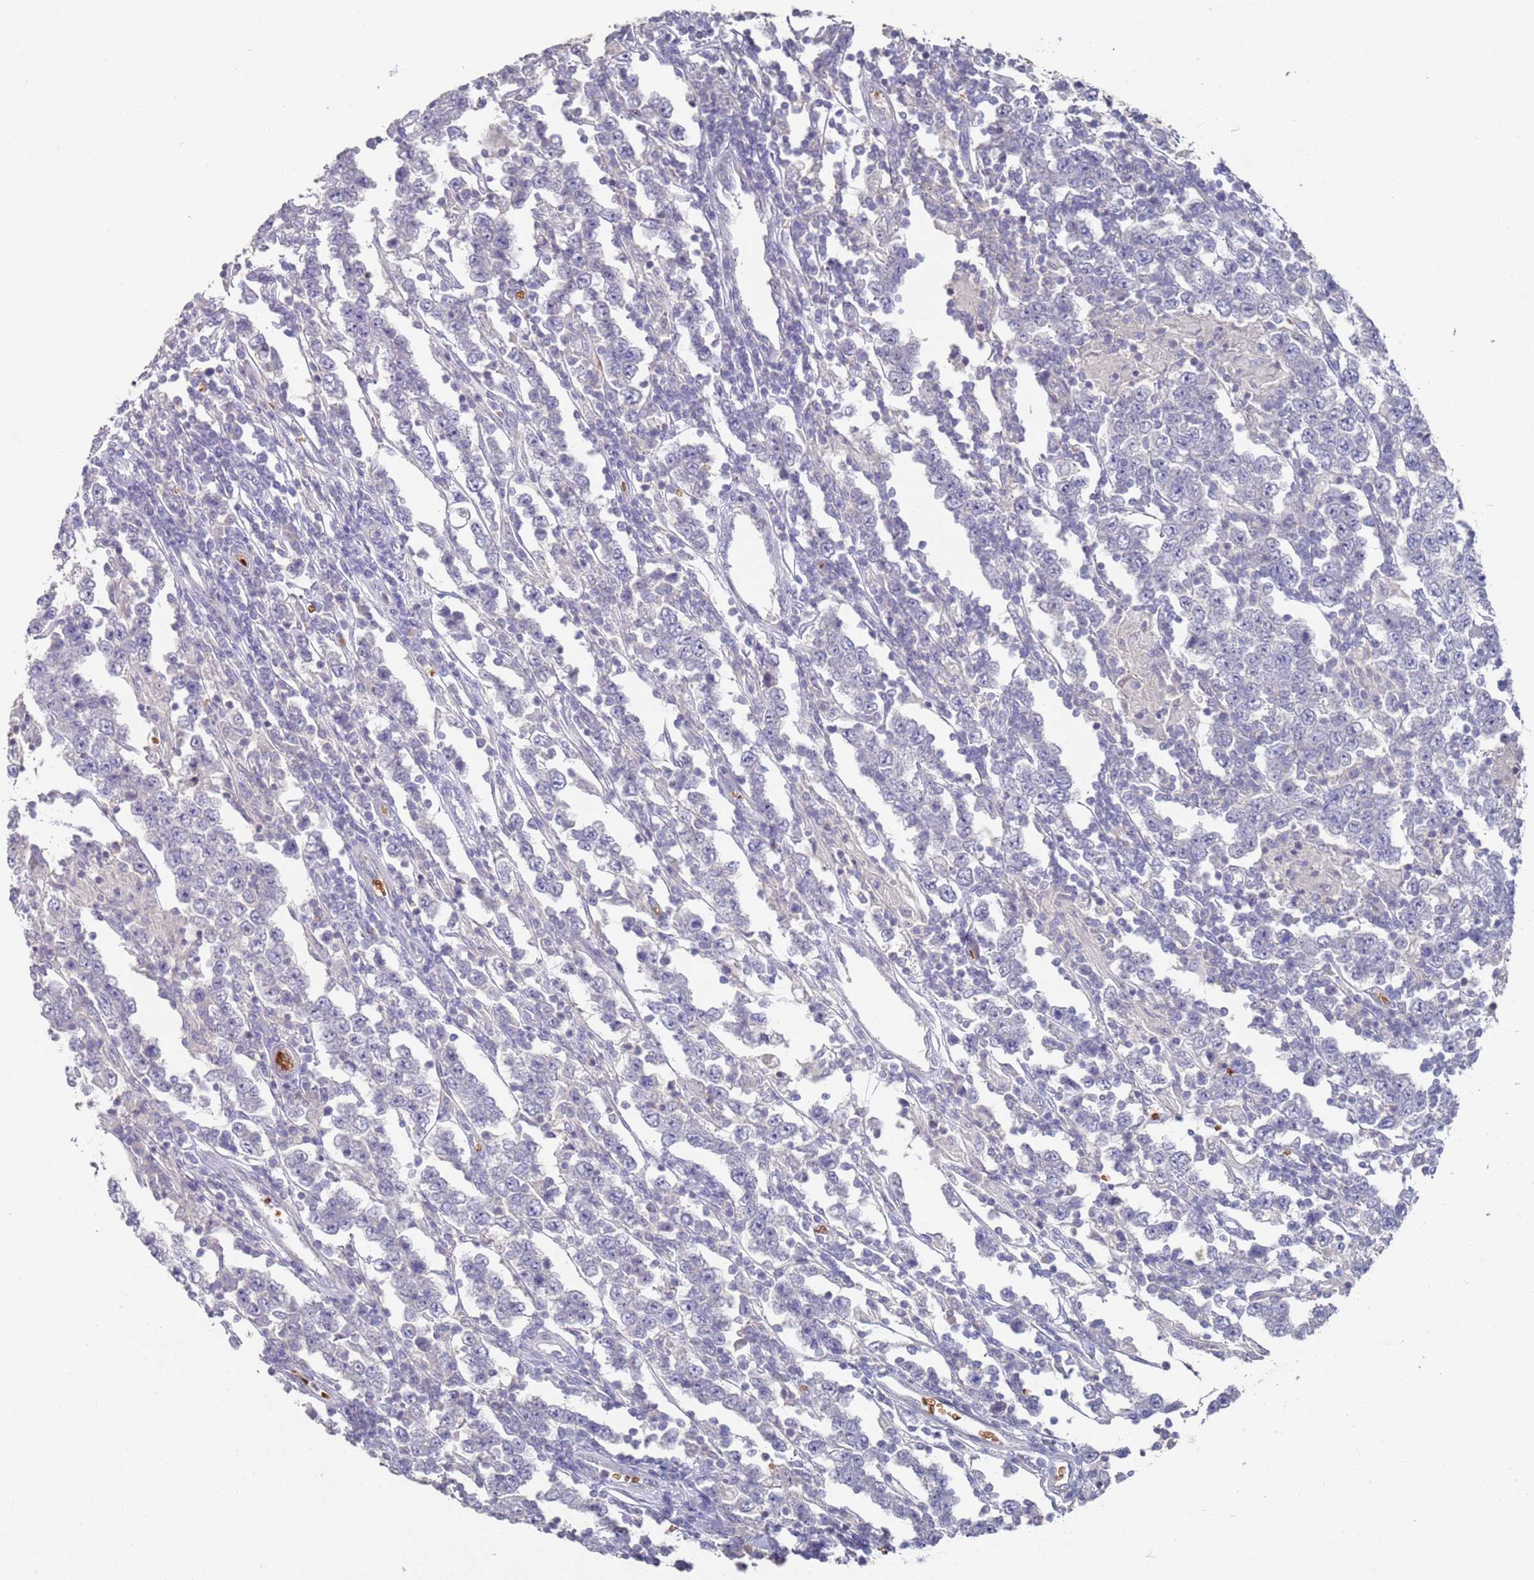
{"staining": {"intensity": "negative", "quantity": "none", "location": "none"}, "tissue": "testis cancer", "cell_type": "Tumor cells", "image_type": "cancer", "snomed": [{"axis": "morphology", "description": "Normal tissue, NOS"}, {"axis": "morphology", "description": "Urothelial carcinoma, High grade"}, {"axis": "morphology", "description": "Seminoma, NOS"}, {"axis": "morphology", "description": "Carcinoma, Embryonal, NOS"}, {"axis": "topography", "description": "Urinary bladder"}, {"axis": "topography", "description": "Testis"}], "caption": "Tumor cells are negative for protein expression in human testis cancer.", "gene": "LACC1", "patient": {"sex": "male", "age": 41}}